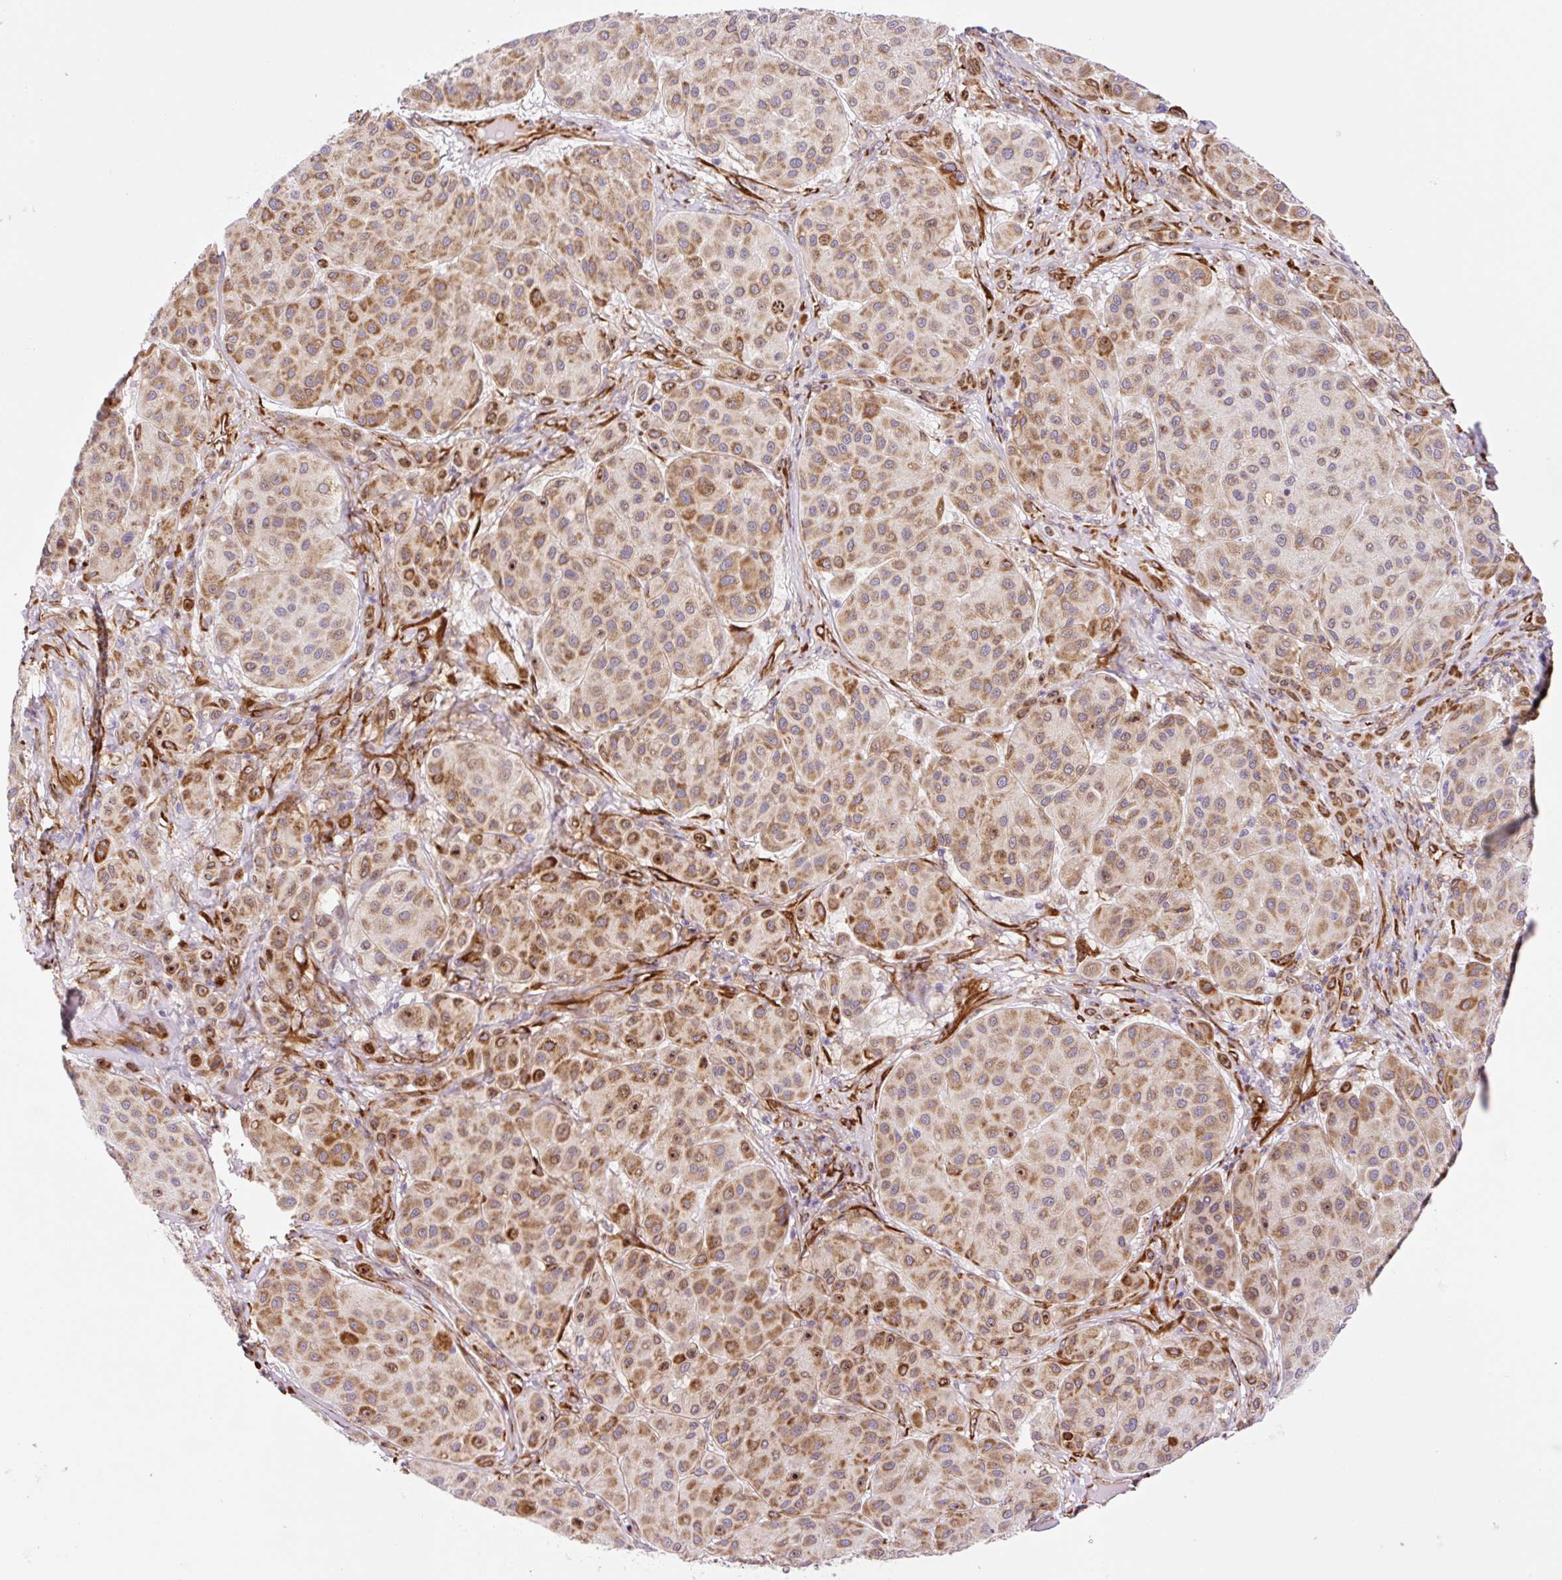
{"staining": {"intensity": "moderate", "quantity": ">75%", "location": "cytoplasmic/membranous"}, "tissue": "melanoma", "cell_type": "Tumor cells", "image_type": "cancer", "snomed": [{"axis": "morphology", "description": "Malignant melanoma, Metastatic site"}, {"axis": "topography", "description": "Smooth muscle"}], "caption": "Immunohistochemistry photomicrograph of neoplastic tissue: malignant melanoma (metastatic site) stained using immunohistochemistry (IHC) displays medium levels of moderate protein expression localized specifically in the cytoplasmic/membranous of tumor cells, appearing as a cytoplasmic/membranous brown color.", "gene": "RAB30", "patient": {"sex": "male", "age": 41}}